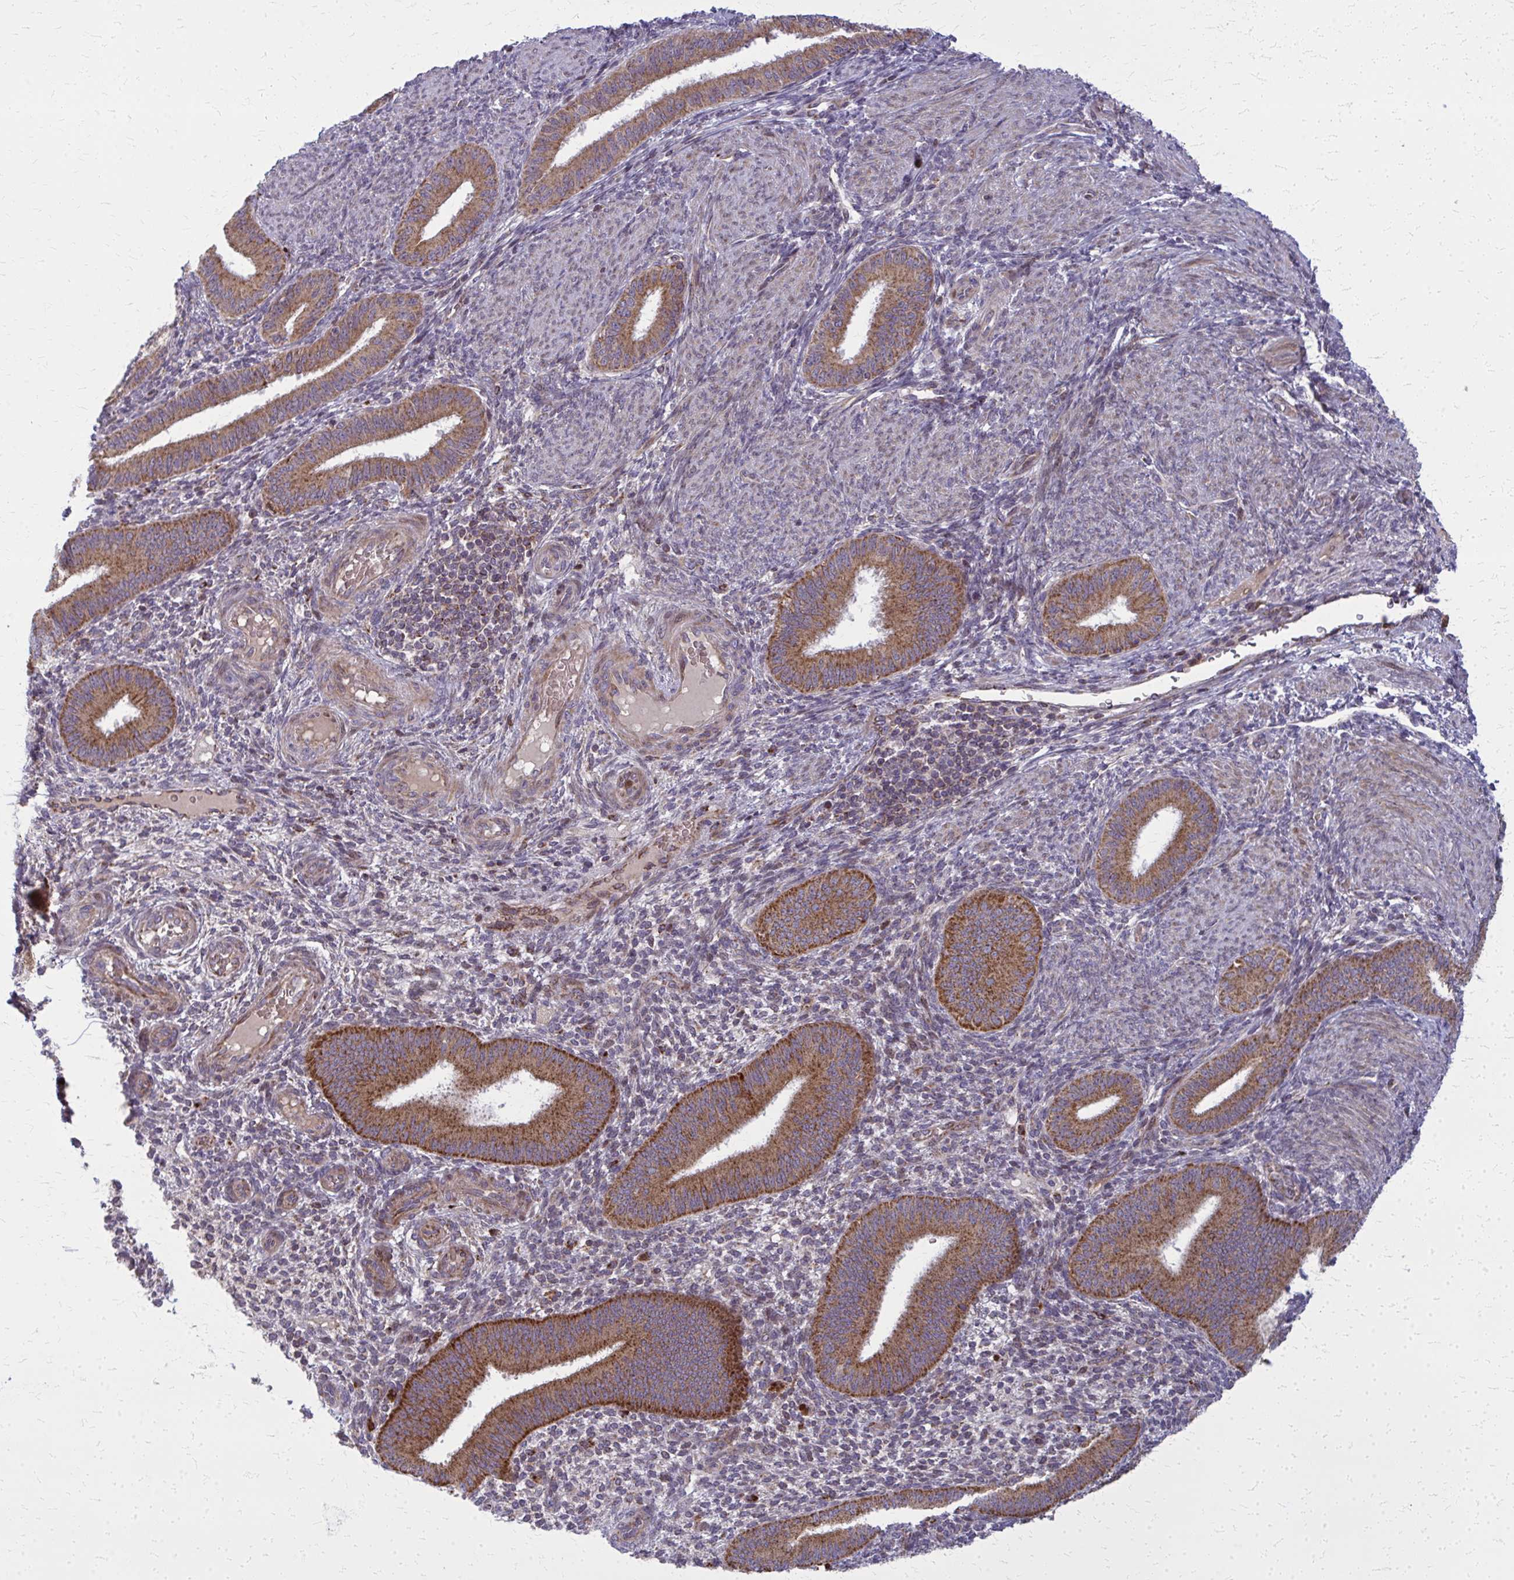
{"staining": {"intensity": "negative", "quantity": "none", "location": "none"}, "tissue": "endometrium", "cell_type": "Cells in endometrial stroma", "image_type": "normal", "snomed": [{"axis": "morphology", "description": "Normal tissue, NOS"}, {"axis": "topography", "description": "Endometrium"}], "caption": "DAB immunohistochemical staining of unremarkable human endometrium demonstrates no significant staining in cells in endometrial stroma.", "gene": "MCCC1", "patient": {"sex": "female", "age": 39}}